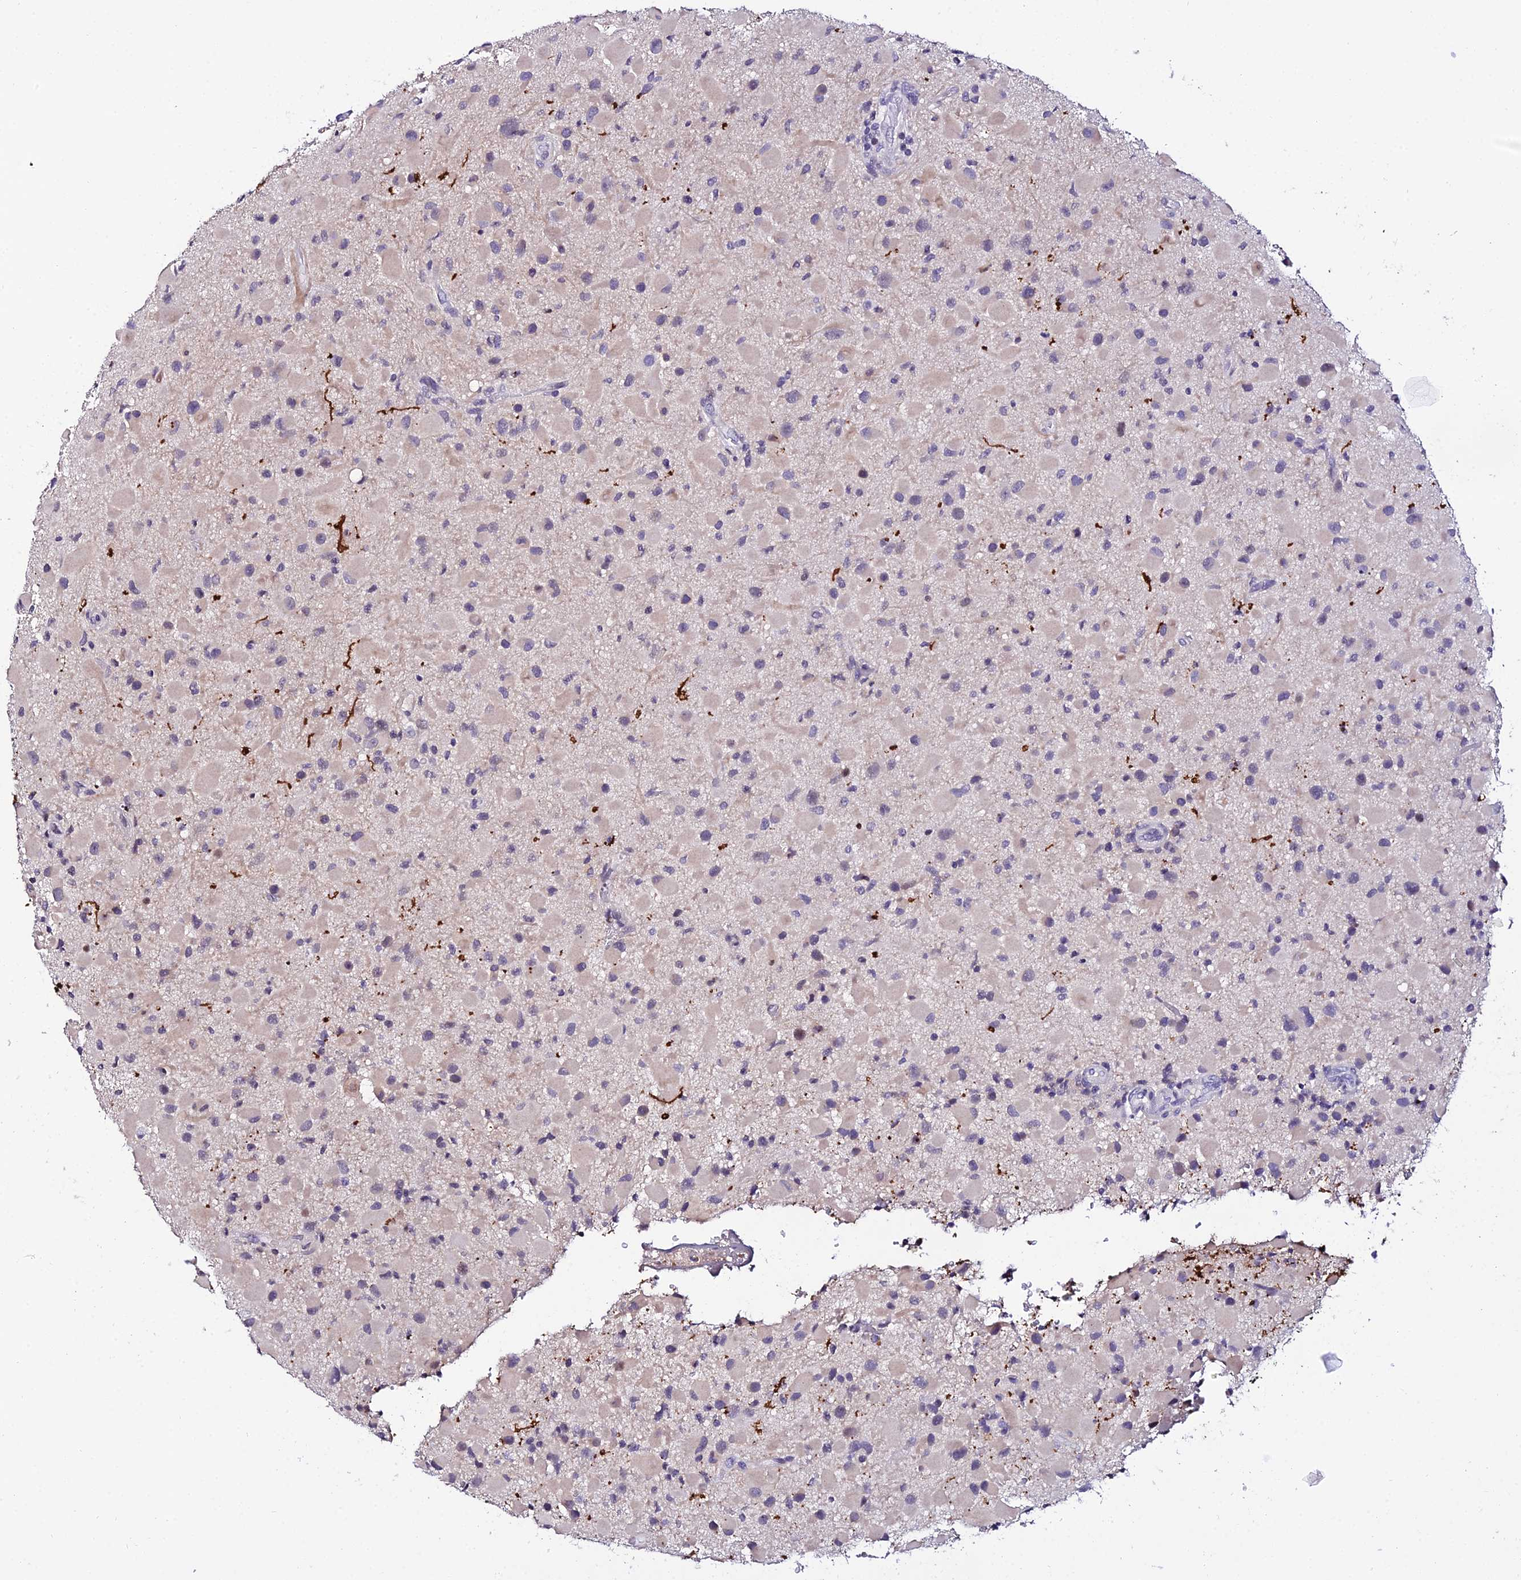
{"staining": {"intensity": "negative", "quantity": "none", "location": "none"}, "tissue": "glioma", "cell_type": "Tumor cells", "image_type": "cancer", "snomed": [{"axis": "morphology", "description": "Glioma, malignant, Low grade"}, {"axis": "topography", "description": "Brain"}], "caption": "Immunohistochemical staining of malignant glioma (low-grade) reveals no significant positivity in tumor cells. The staining was performed using DAB to visualize the protein expression in brown, while the nuclei were stained in blue with hematoxylin (Magnification: 20x).", "gene": "DEFB132", "patient": {"sex": "female", "age": 32}}